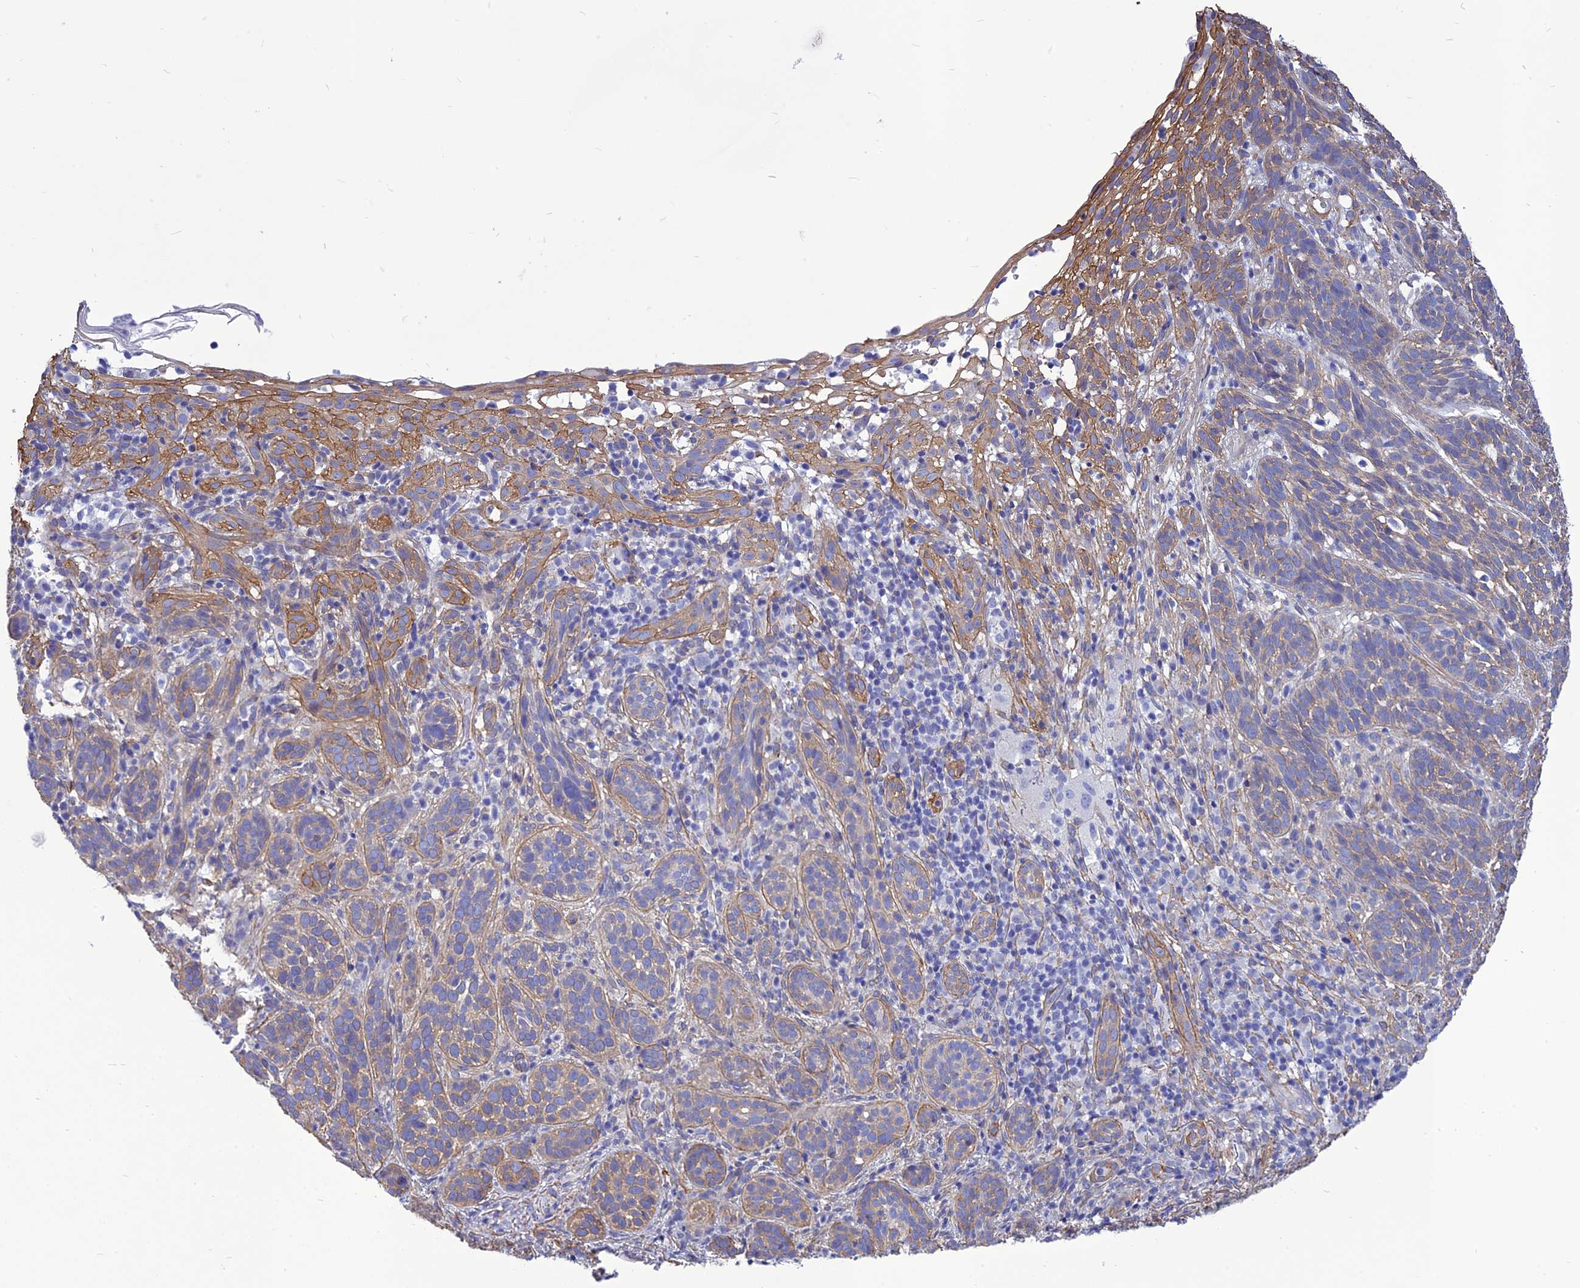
{"staining": {"intensity": "weak", "quantity": "<25%", "location": "cytoplasmic/membranous"}, "tissue": "skin cancer", "cell_type": "Tumor cells", "image_type": "cancer", "snomed": [{"axis": "morphology", "description": "Basal cell carcinoma"}, {"axis": "topography", "description": "Skin"}], "caption": "The micrograph demonstrates no significant staining in tumor cells of skin cancer.", "gene": "NKD1", "patient": {"sex": "male", "age": 71}}